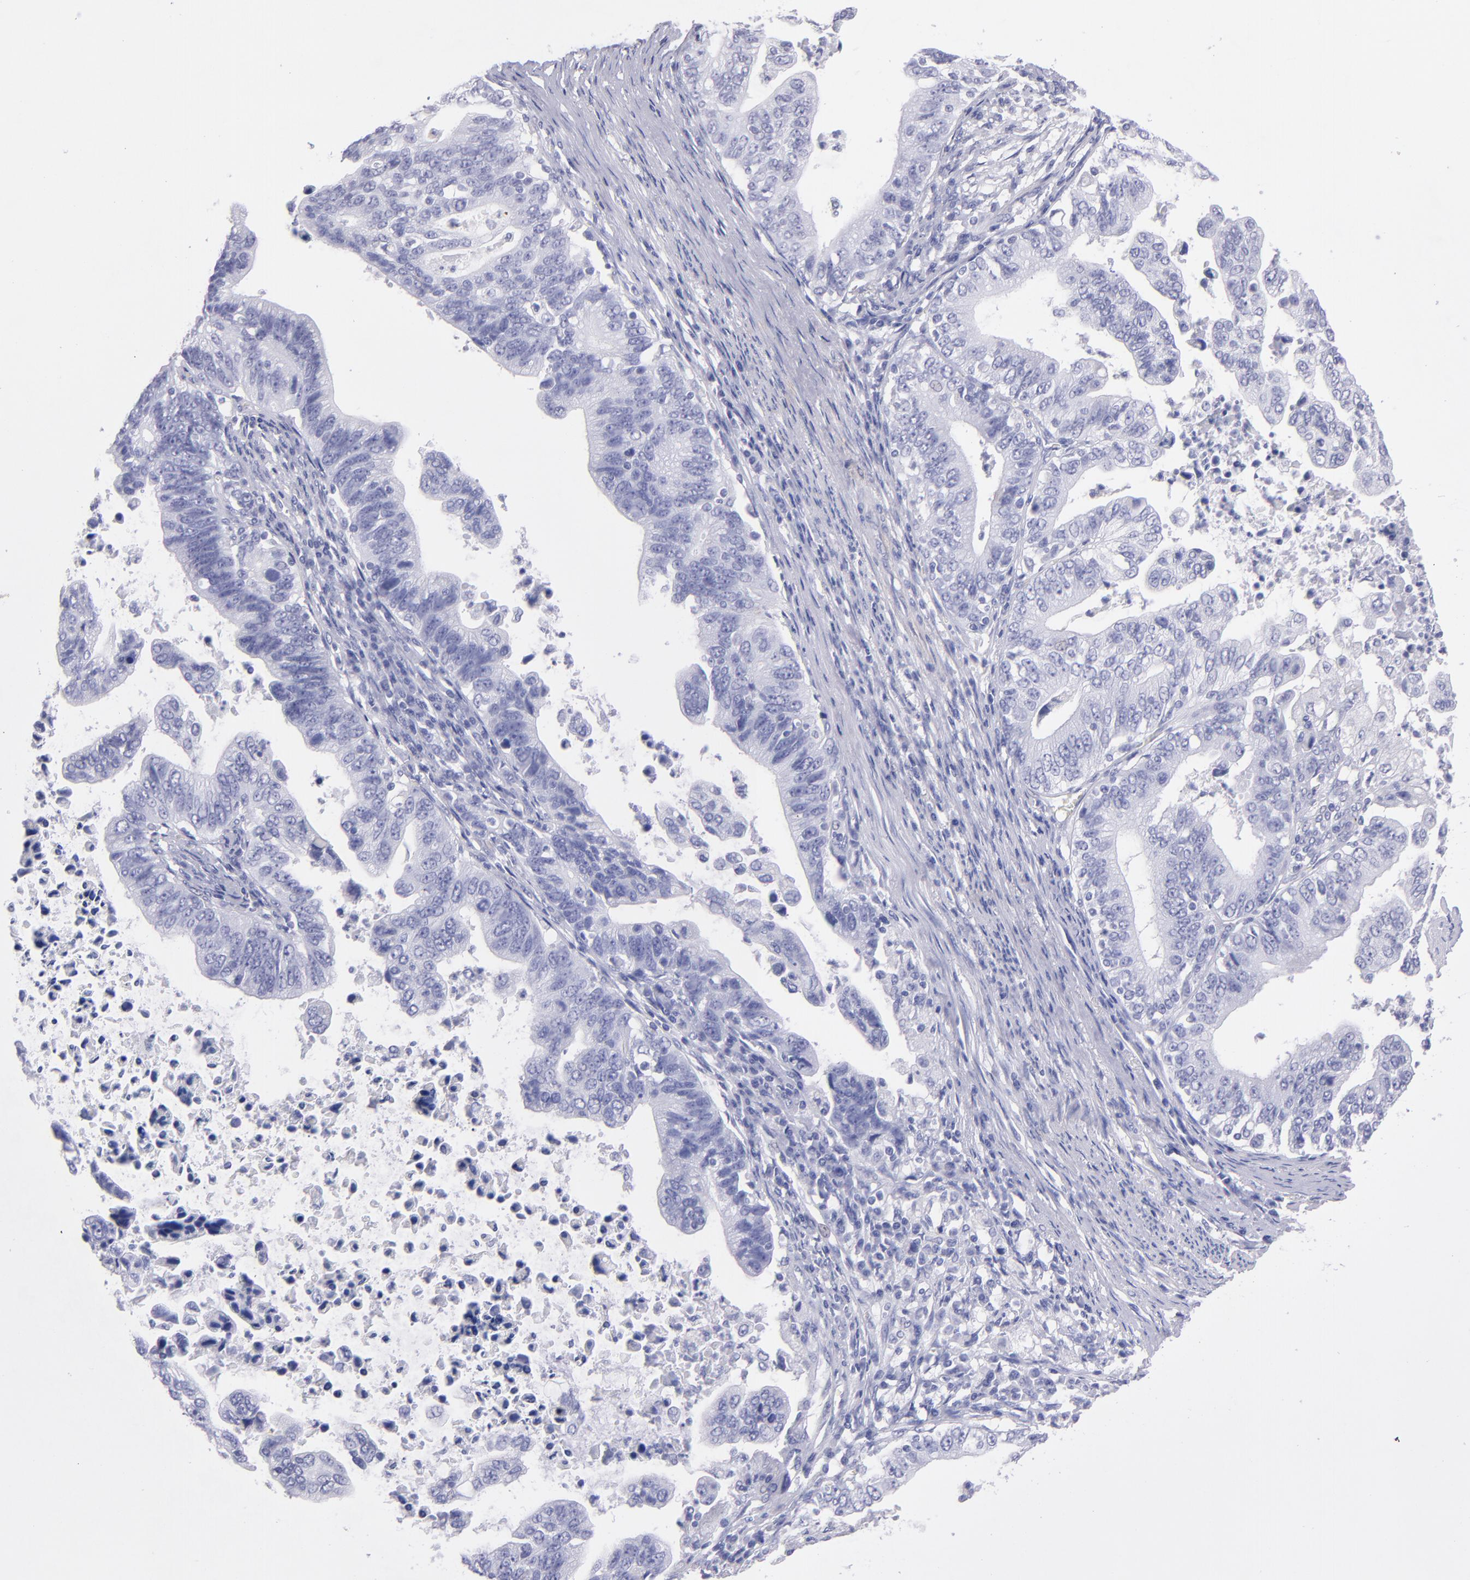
{"staining": {"intensity": "negative", "quantity": "none", "location": "none"}, "tissue": "stomach cancer", "cell_type": "Tumor cells", "image_type": "cancer", "snomed": [{"axis": "morphology", "description": "Adenocarcinoma, NOS"}, {"axis": "topography", "description": "Stomach, upper"}], "caption": "Stomach adenocarcinoma was stained to show a protein in brown. There is no significant expression in tumor cells. (Brightfield microscopy of DAB (3,3'-diaminobenzidine) IHC at high magnification).", "gene": "TG", "patient": {"sex": "female", "age": 50}}